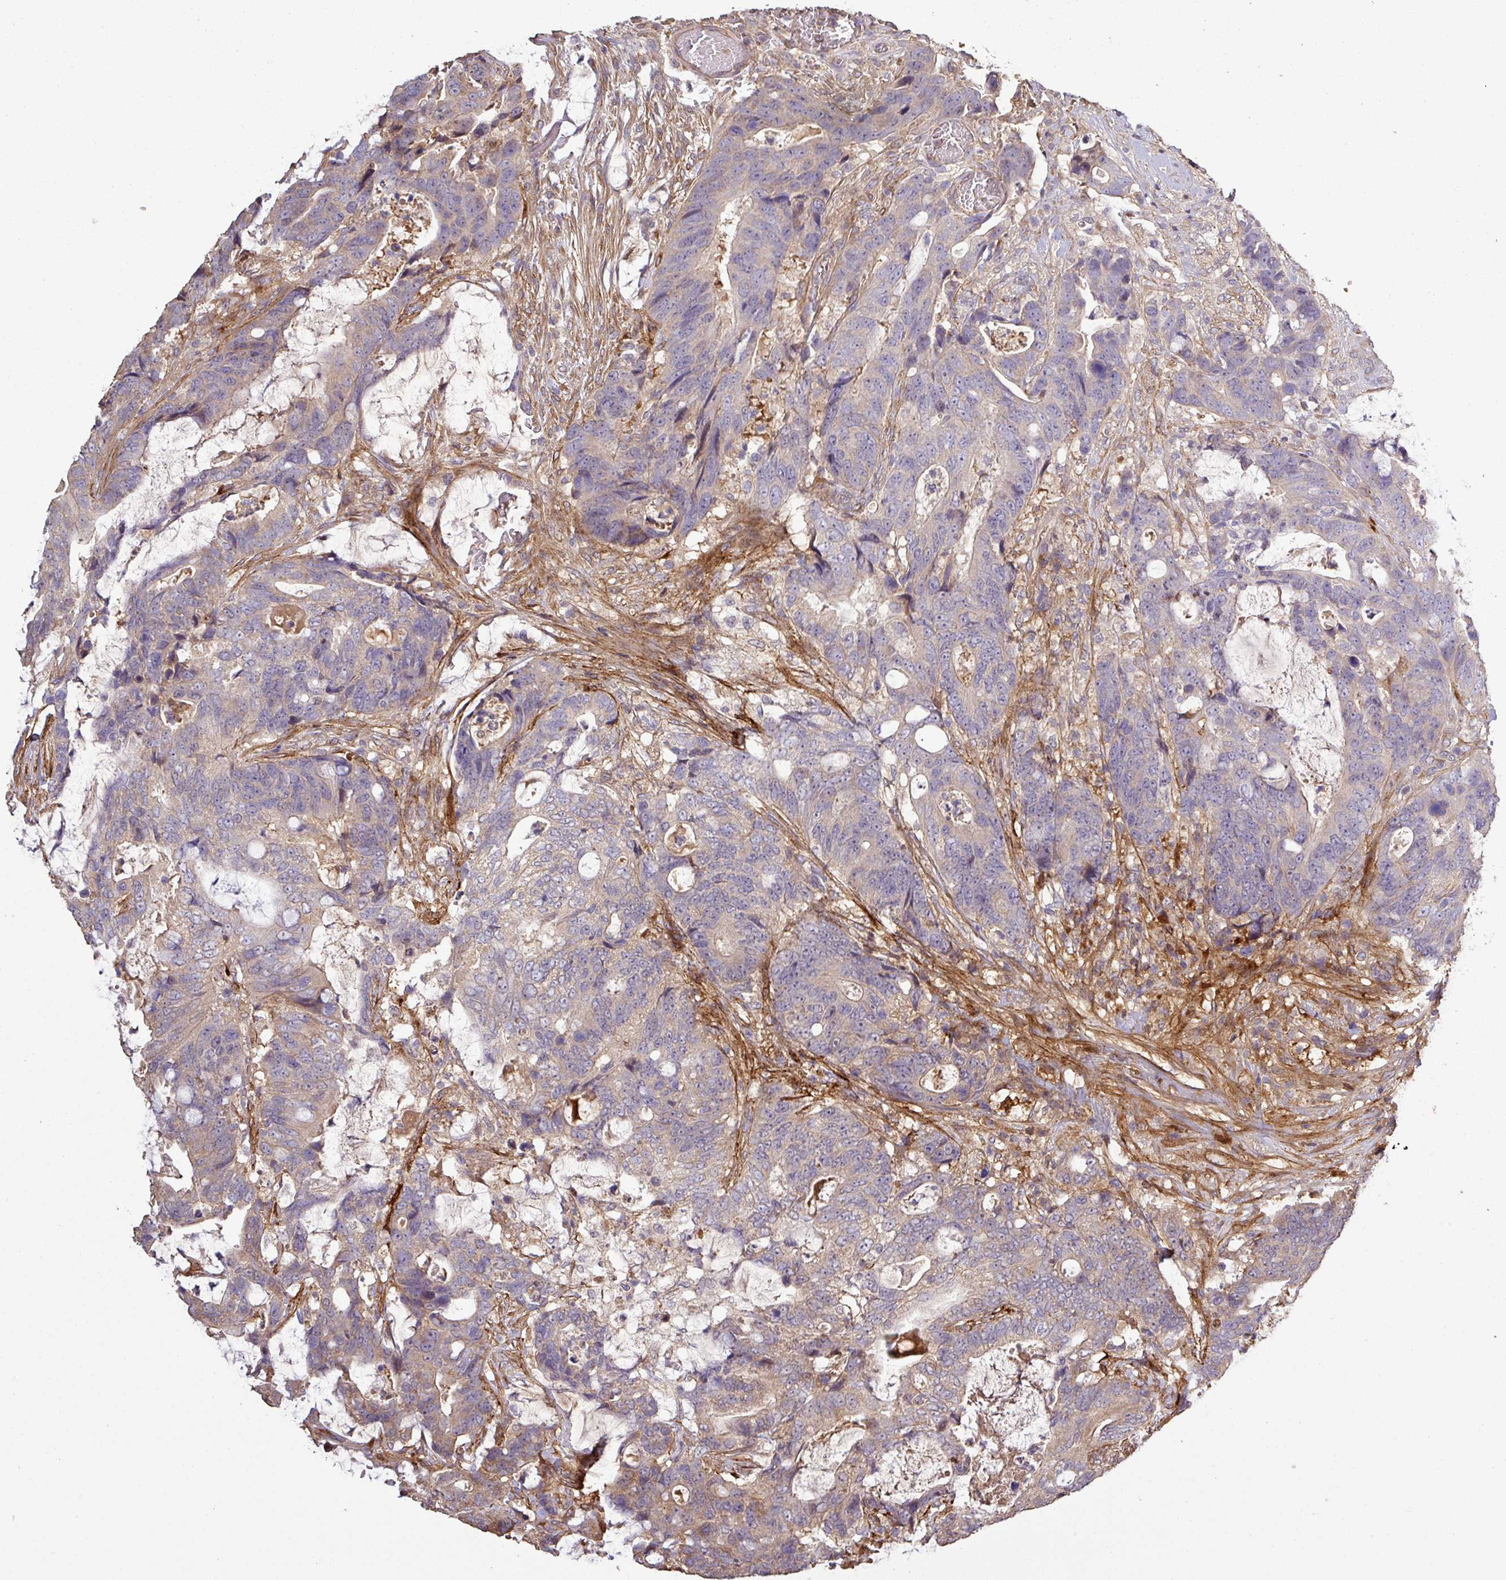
{"staining": {"intensity": "weak", "quantity": "<25%", "location": "cytoplasmic/membranous"}, "tissue": "colorectal cancer", "cell_type": "Tumor cells", "image_type": "cancer", "snomed": [{"axis": "morphology", "description": "Adenocarcinoma, NOS"}, {"axis": "topography", "description": "Colon"}], "caption": "Human colorectal adenocarcinoma stained for a protein using immunohistochemistry demonstrates no expression in tumor cells.", "gene": "ISLR", "patient": {"sex": "female", "age": 82}}